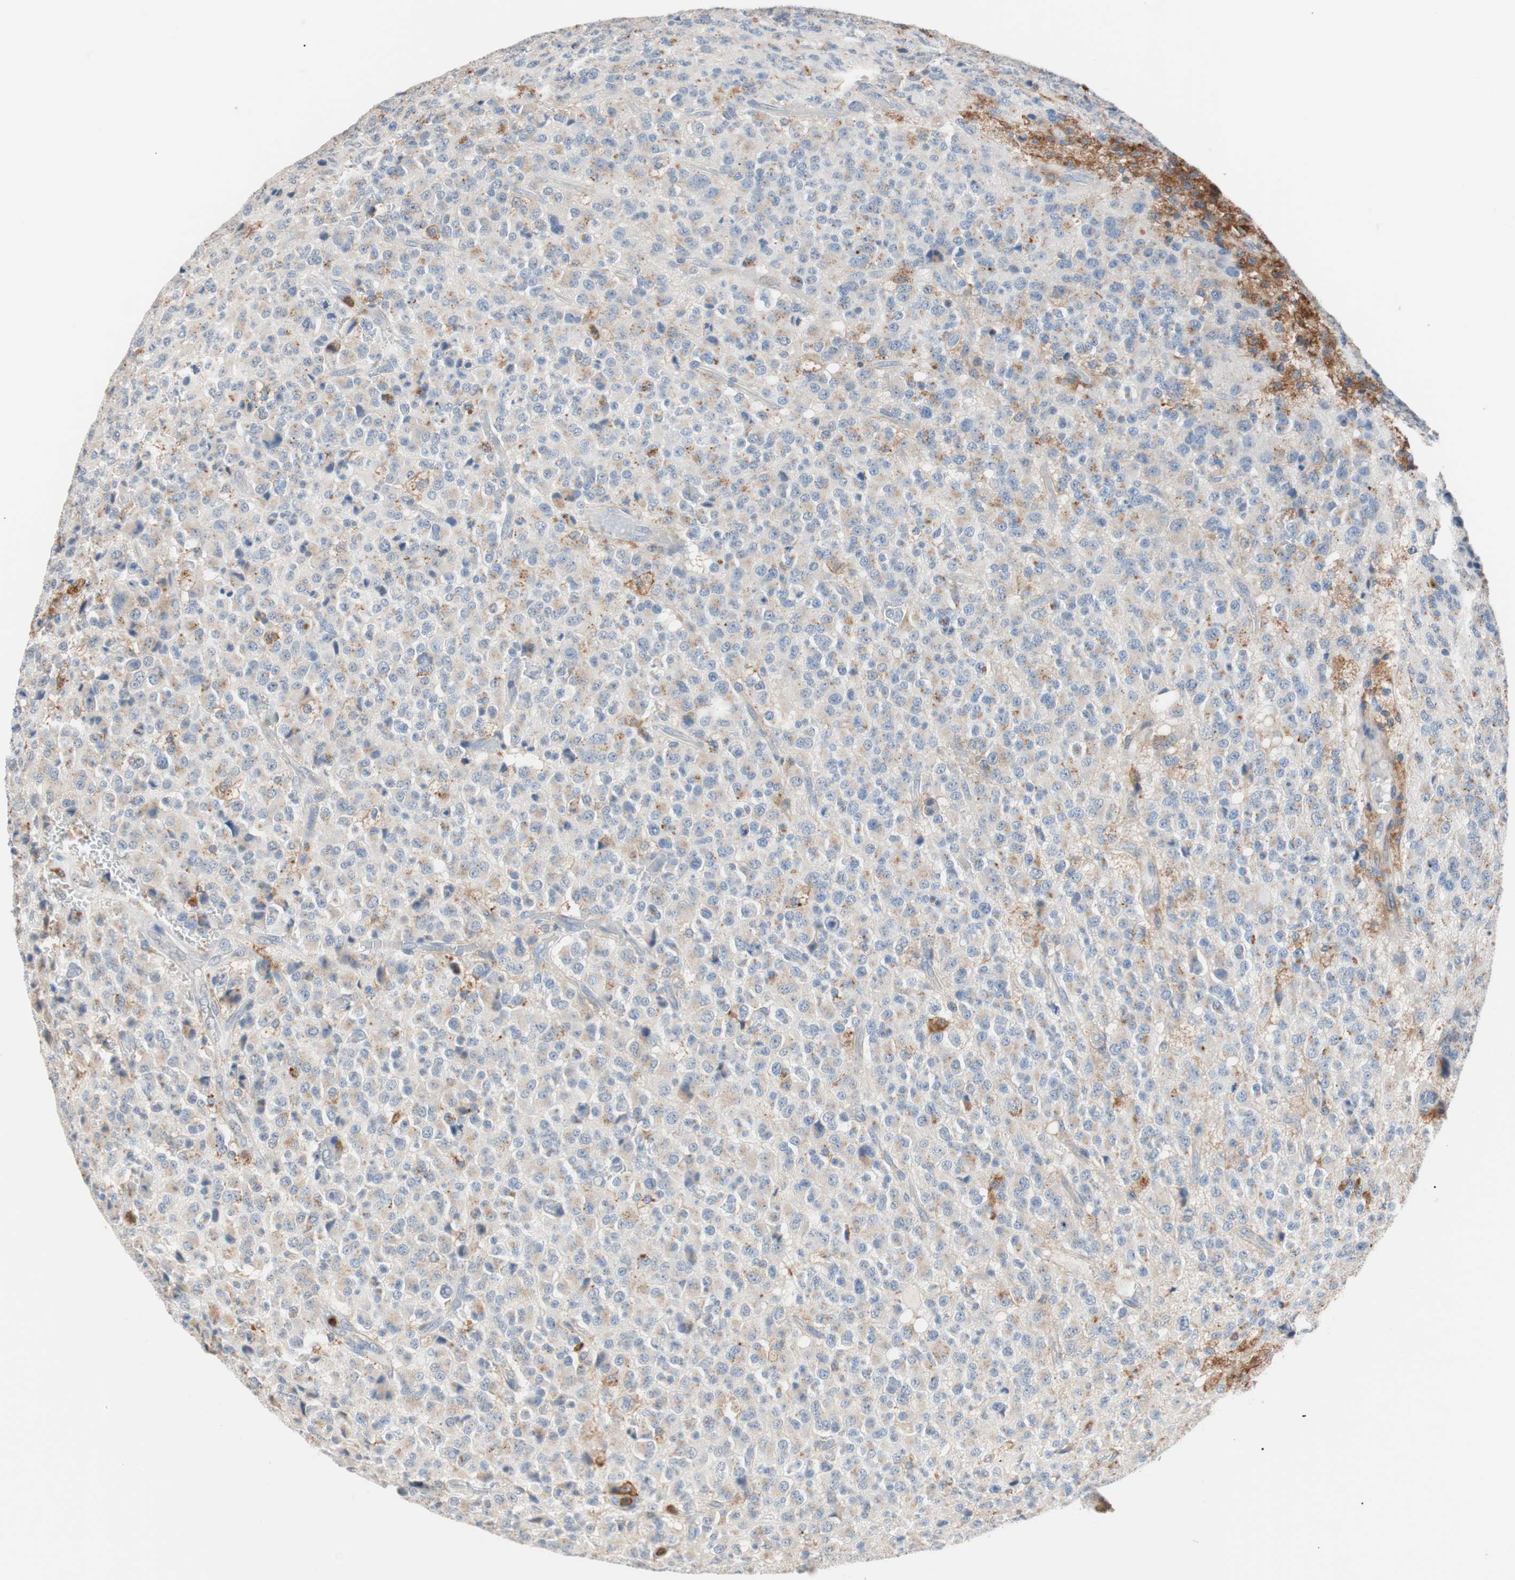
{"staining": {"intensity": "weak", "quantity": "<25%", "location": "cytoplasmic/membranous"}, "tissue": "glioma", "cell_type": "Tumor cells", "image_type": "cancer", "snomed": [{"axis": "morphology", "description": "Glioma, malignant, High grade"}, {"axis": "topography", "description": "pancreas cauda"}], "caption": "The photomicrograph reveals no significant positivity in tumor cells of malignant high-grade glioma.", "gene": "LITAF", "patient": {"sex": "male", "age": 60}}